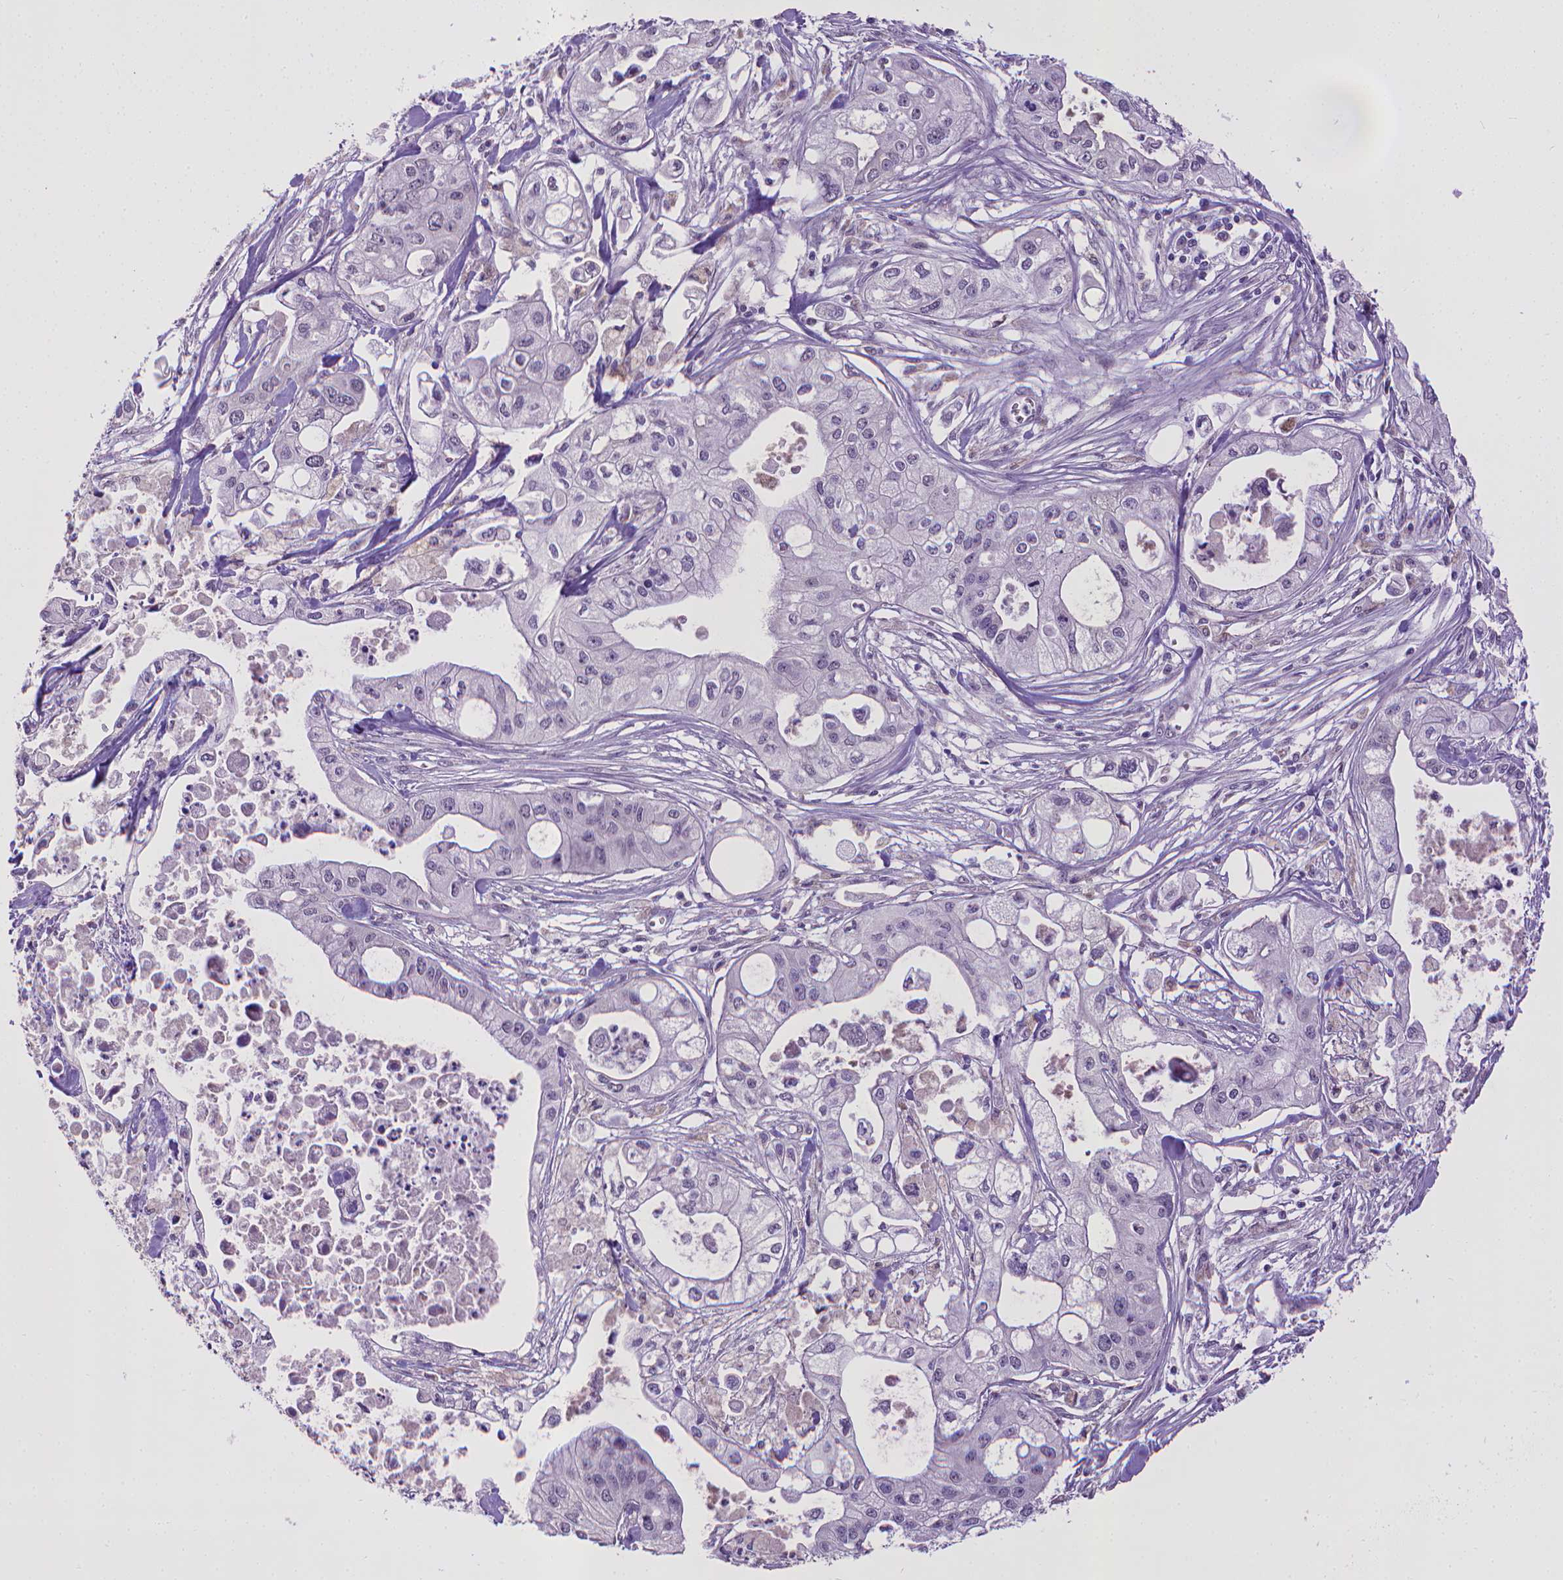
{"staining": {"intensity": "negative", "quantity": "none", "location": "none"}, "tissue": "pancreatic cancer", "cell_type": "Tumor cells", "image_type": "cancer", "snomed": [{"axis": "morphology", "description": "Adenocarcinoma, NOS"}, {"axis": "topography", "description": "Pancreas"}], "caption": "DAB immunohistochemical staining of adenocarcinoma (pancreatic) demonstrates no significant staining in tumor cells. (DAB (3,3'-diaminobenzidine) immunohistochemistry (IHC) with hematoxylin counter stain).", "gene": "KMO", "patient": {"sex": "male", "age": 70}}